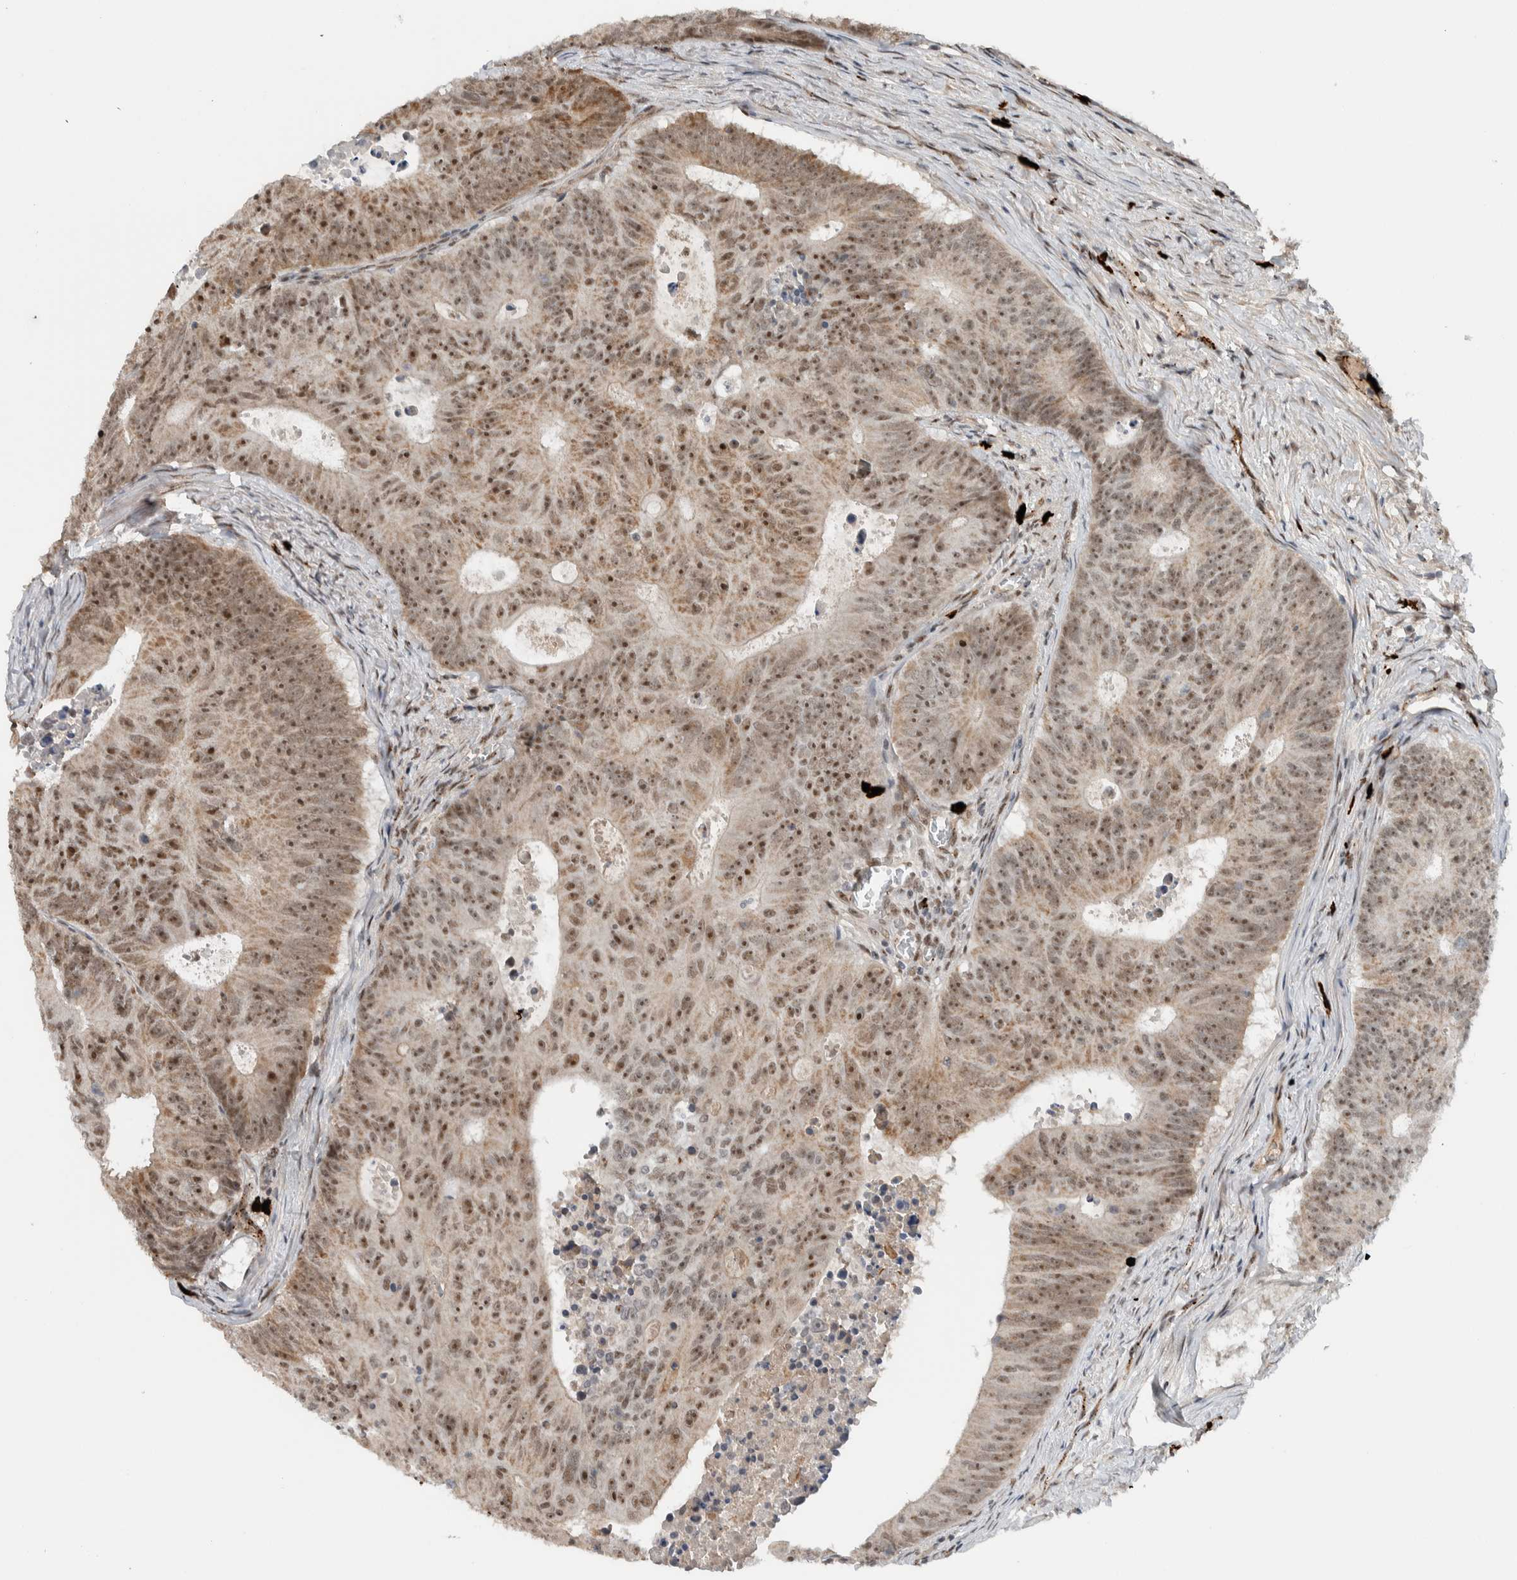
{"staining": {"intensity": "moderate", "quantity": ">75%", "location": "cytoplasmic/membranous,nuclear"}, "tissue": "colorectal cancer", "cell_type": "Tumor cells", "image_type": "cancer", "snomed": [{"axis": "morphology", "description": "Adenocarcinoma, NOS"}, {"axis": "topography", "description": "Colon"}], "caption": "Moderate cytoplasmic/membranous and nuclear protein positivity is appreciated in about >75% of tumor cells in colorectal adenocarcinoma.", "gene": "ZFP91", "patient": {"sex": "male", "age": 87}}